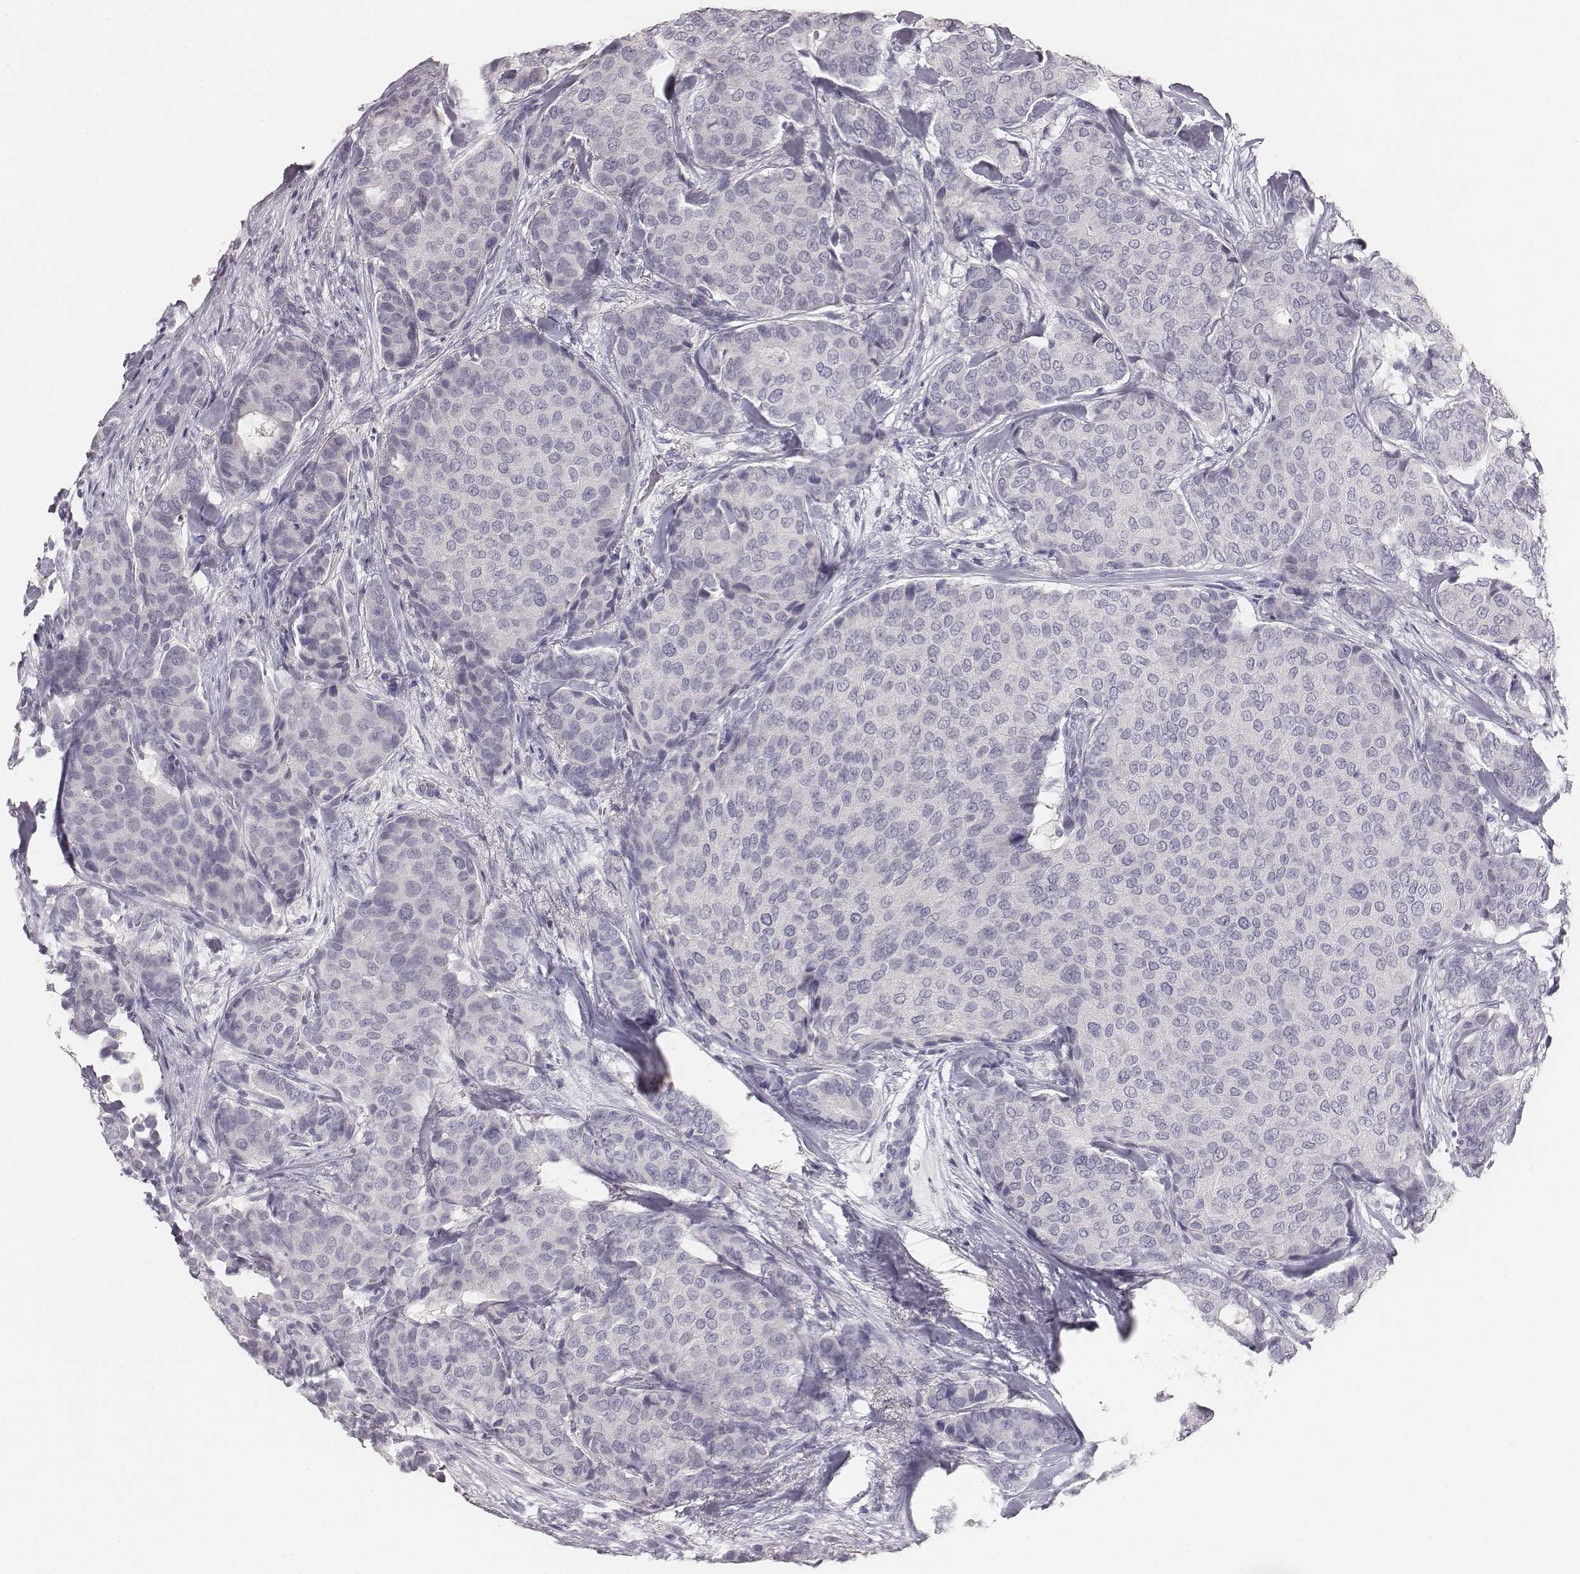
{"staining": {"intensity": "negative", "quantity": "none", "location": "none"}, "tissue": "breast cancer", "cell_type": "Tumor cells", "image_type": "cancer", "snomed": [{"axis": "morphology", "description": "Duct carcinoma"}, {"axis": "topography", "description": "Breast"}], "caption": "Tumor cells are negative for protein expression in human breast cancer.", "gene": "MYH6", "patient": {"sex": "female", "age": 75}}